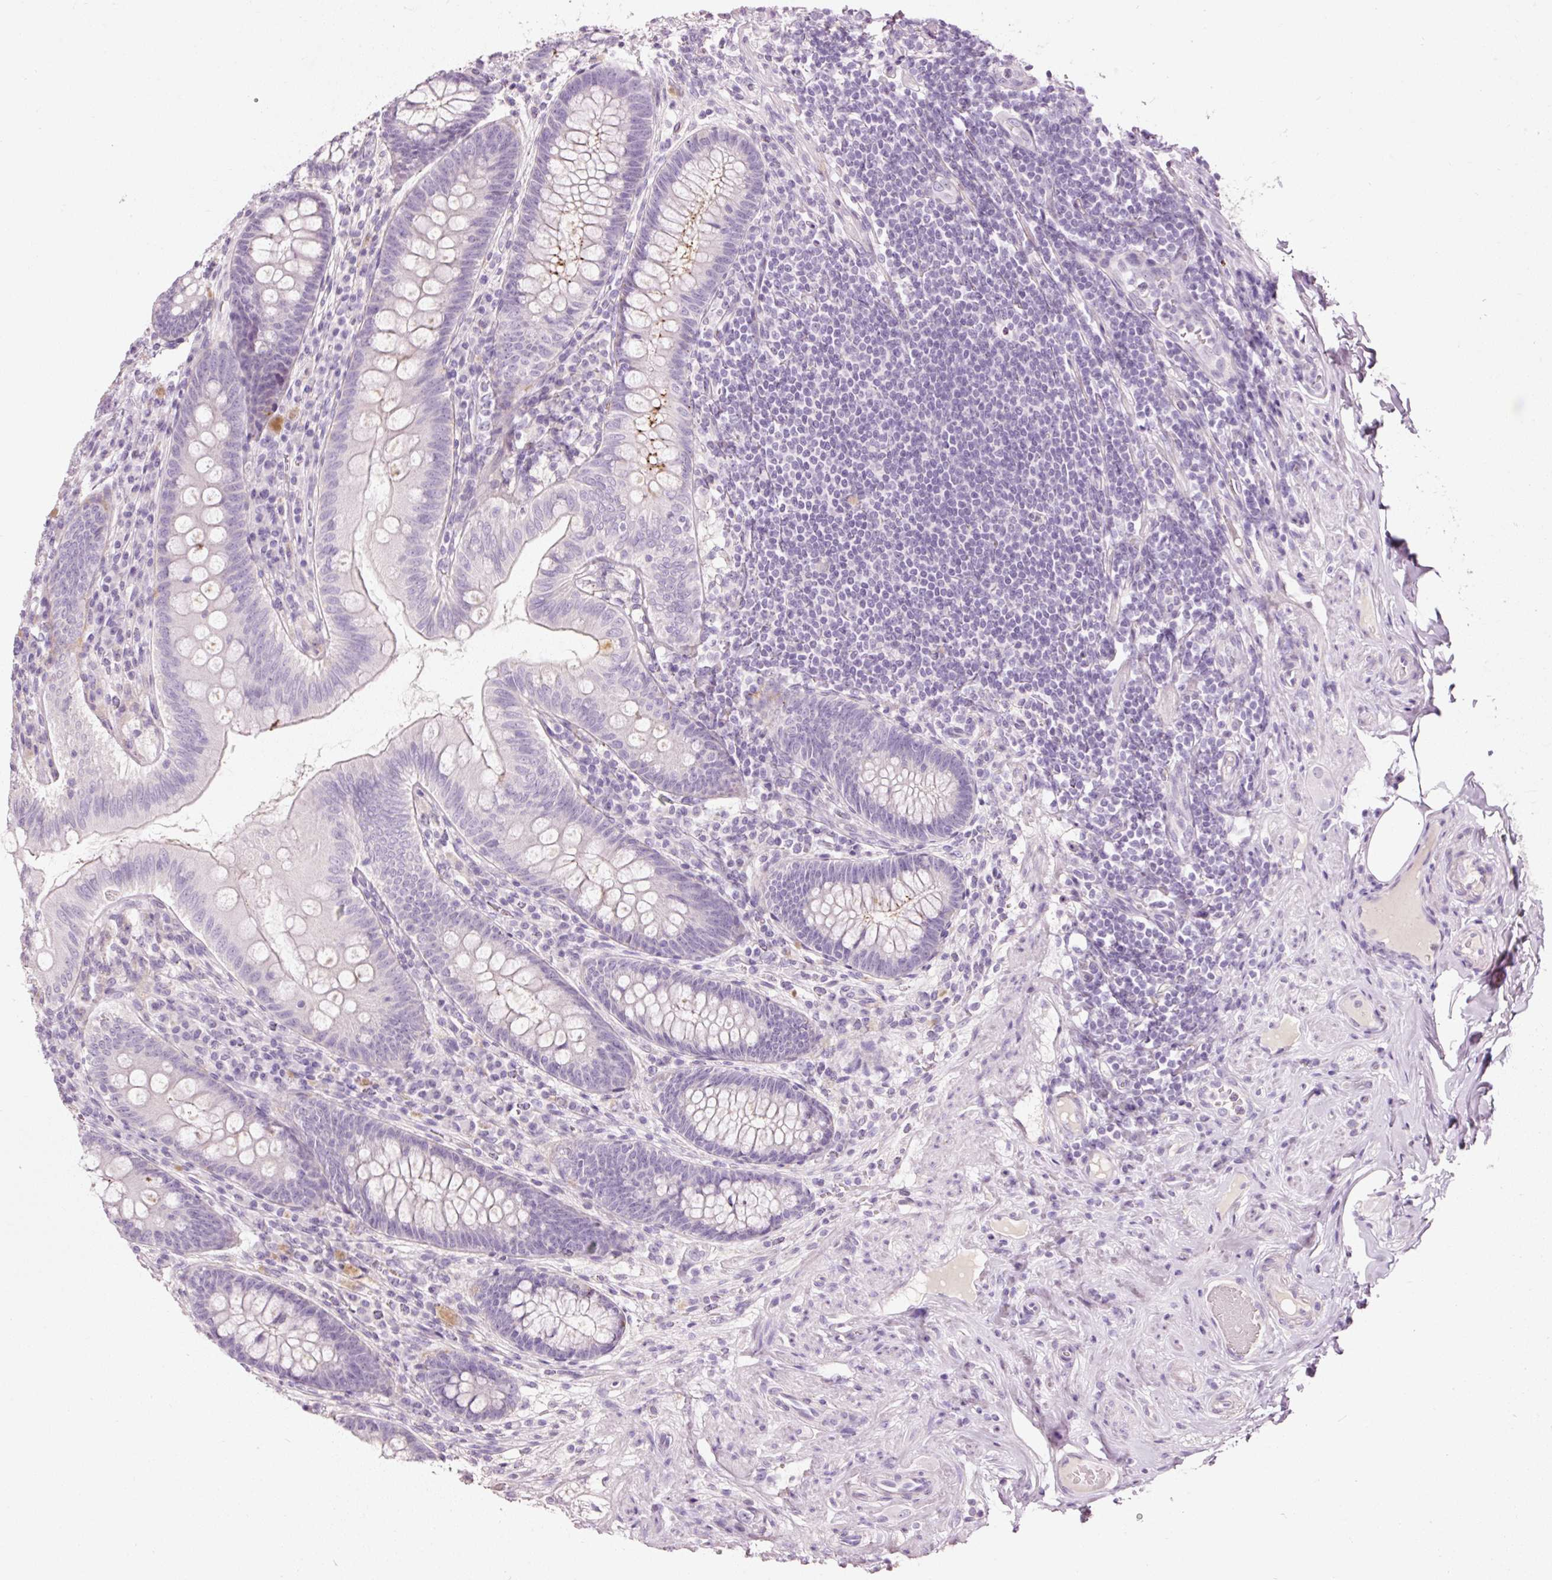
{"staining": {"intensity": "negative", "quantity": "none", "location": "none"}, "tissue": "appendix", "cell_type": "Glandular cells", "image_type": "normal", "snomed": [{"axis": "morphology", "description": "Normal tissue, NOS"}, {"axis": "topography", "description": "Appendix"}], "caption": "This is an immunohistochemistry image of benign appendix. There is no positivity in glandular cells.", "gene": "MUC5AC", "patient": {"sex": "male", "age": 71}}